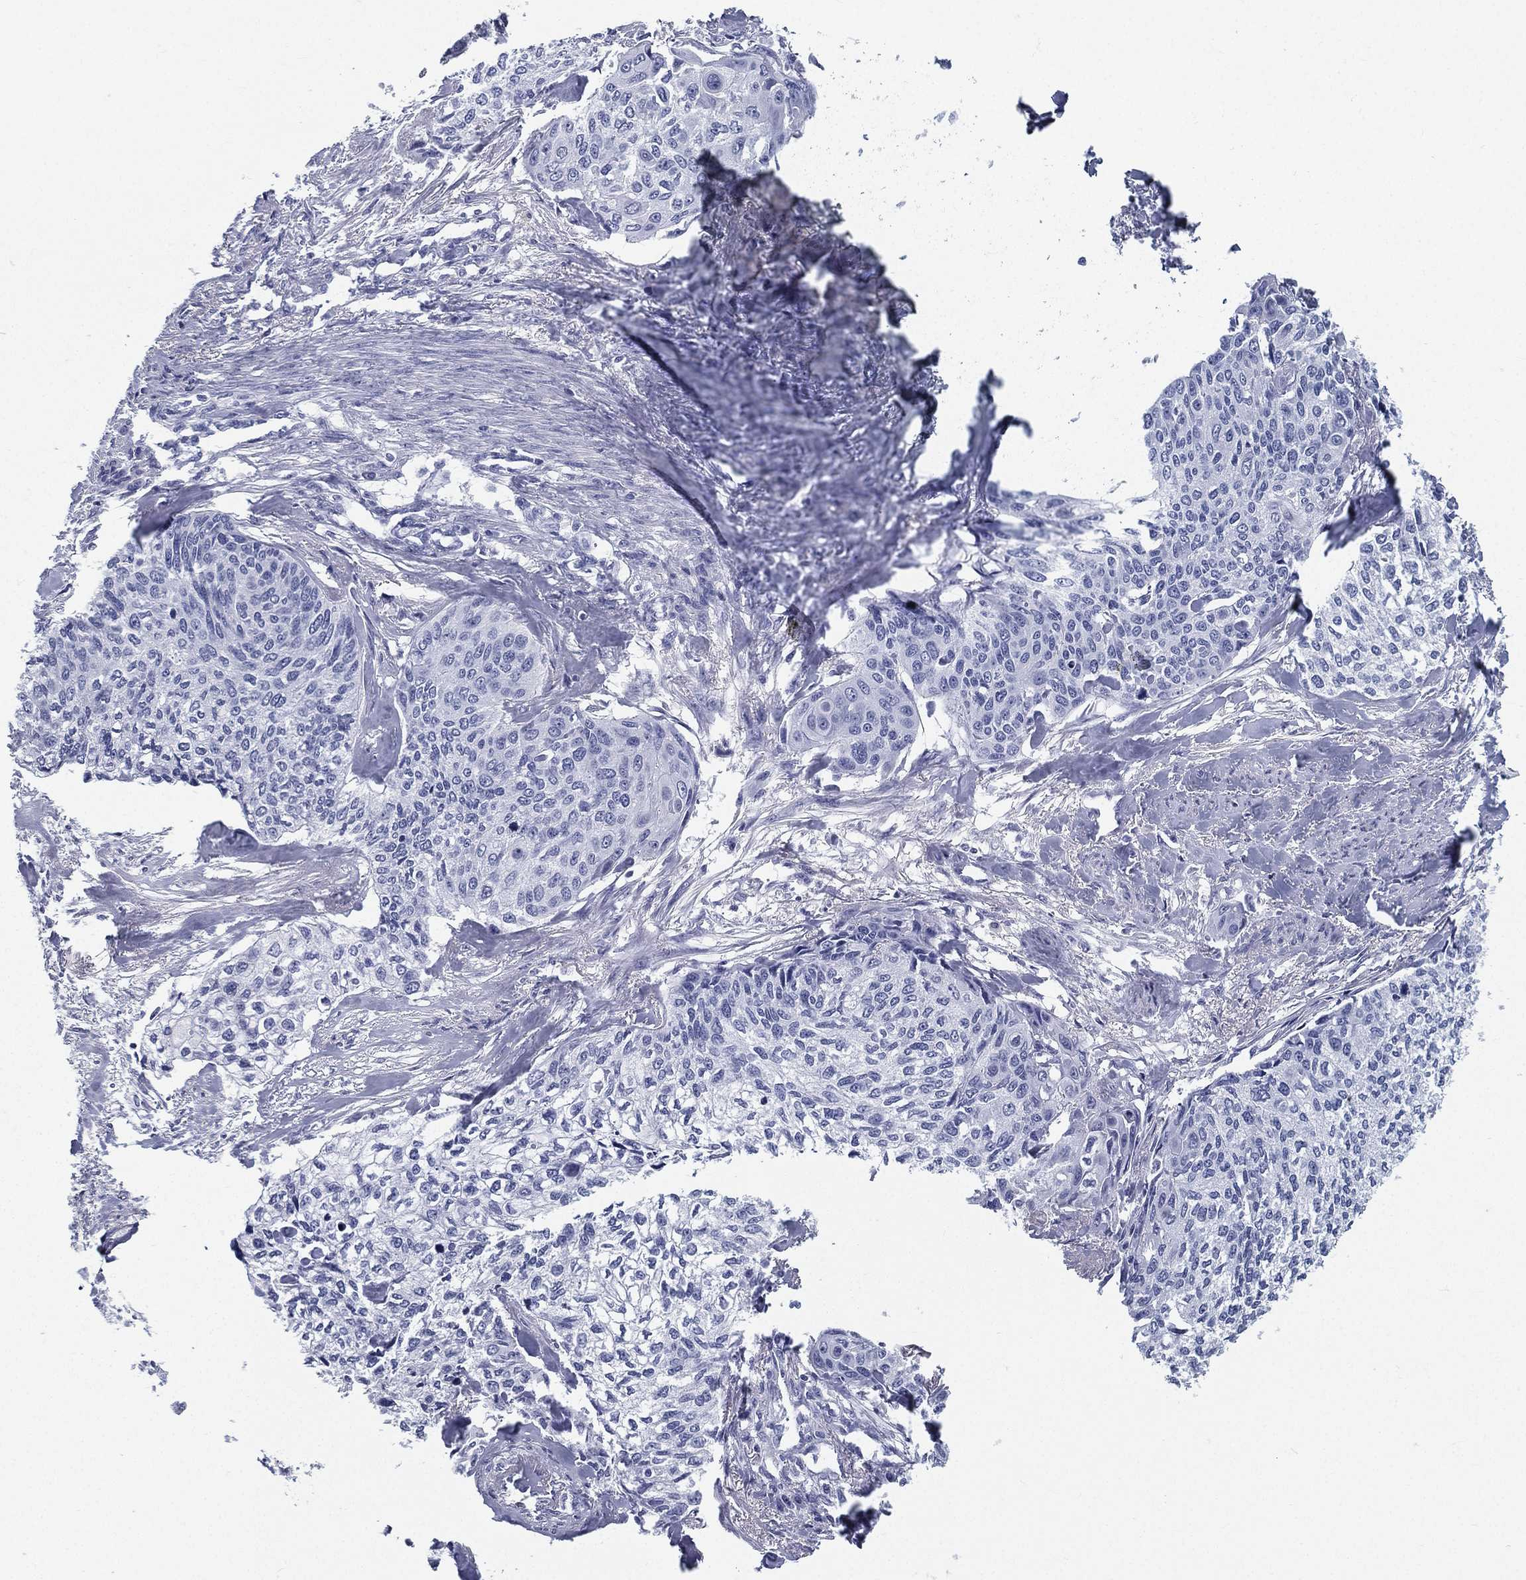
{"staining": {"intensity": "negative", "quantity": "none", "location": "none"}, "tissue": "cervical cancer", "cell_type": "Tumor cells", "image_type": "cancer", "snomed": [{"axis": "morphology", "description": "Squamous cell carcinoma, NOS"}, {"axis": "topography", "description": "Cervix"}], "caption": "Immunohistochemistry of cervical cancer (squamous cell carcinoma) exhibits no expression in tumor cells.", "gene": "ATP1B2", "patient": {"sex": "female", "age": 58}}